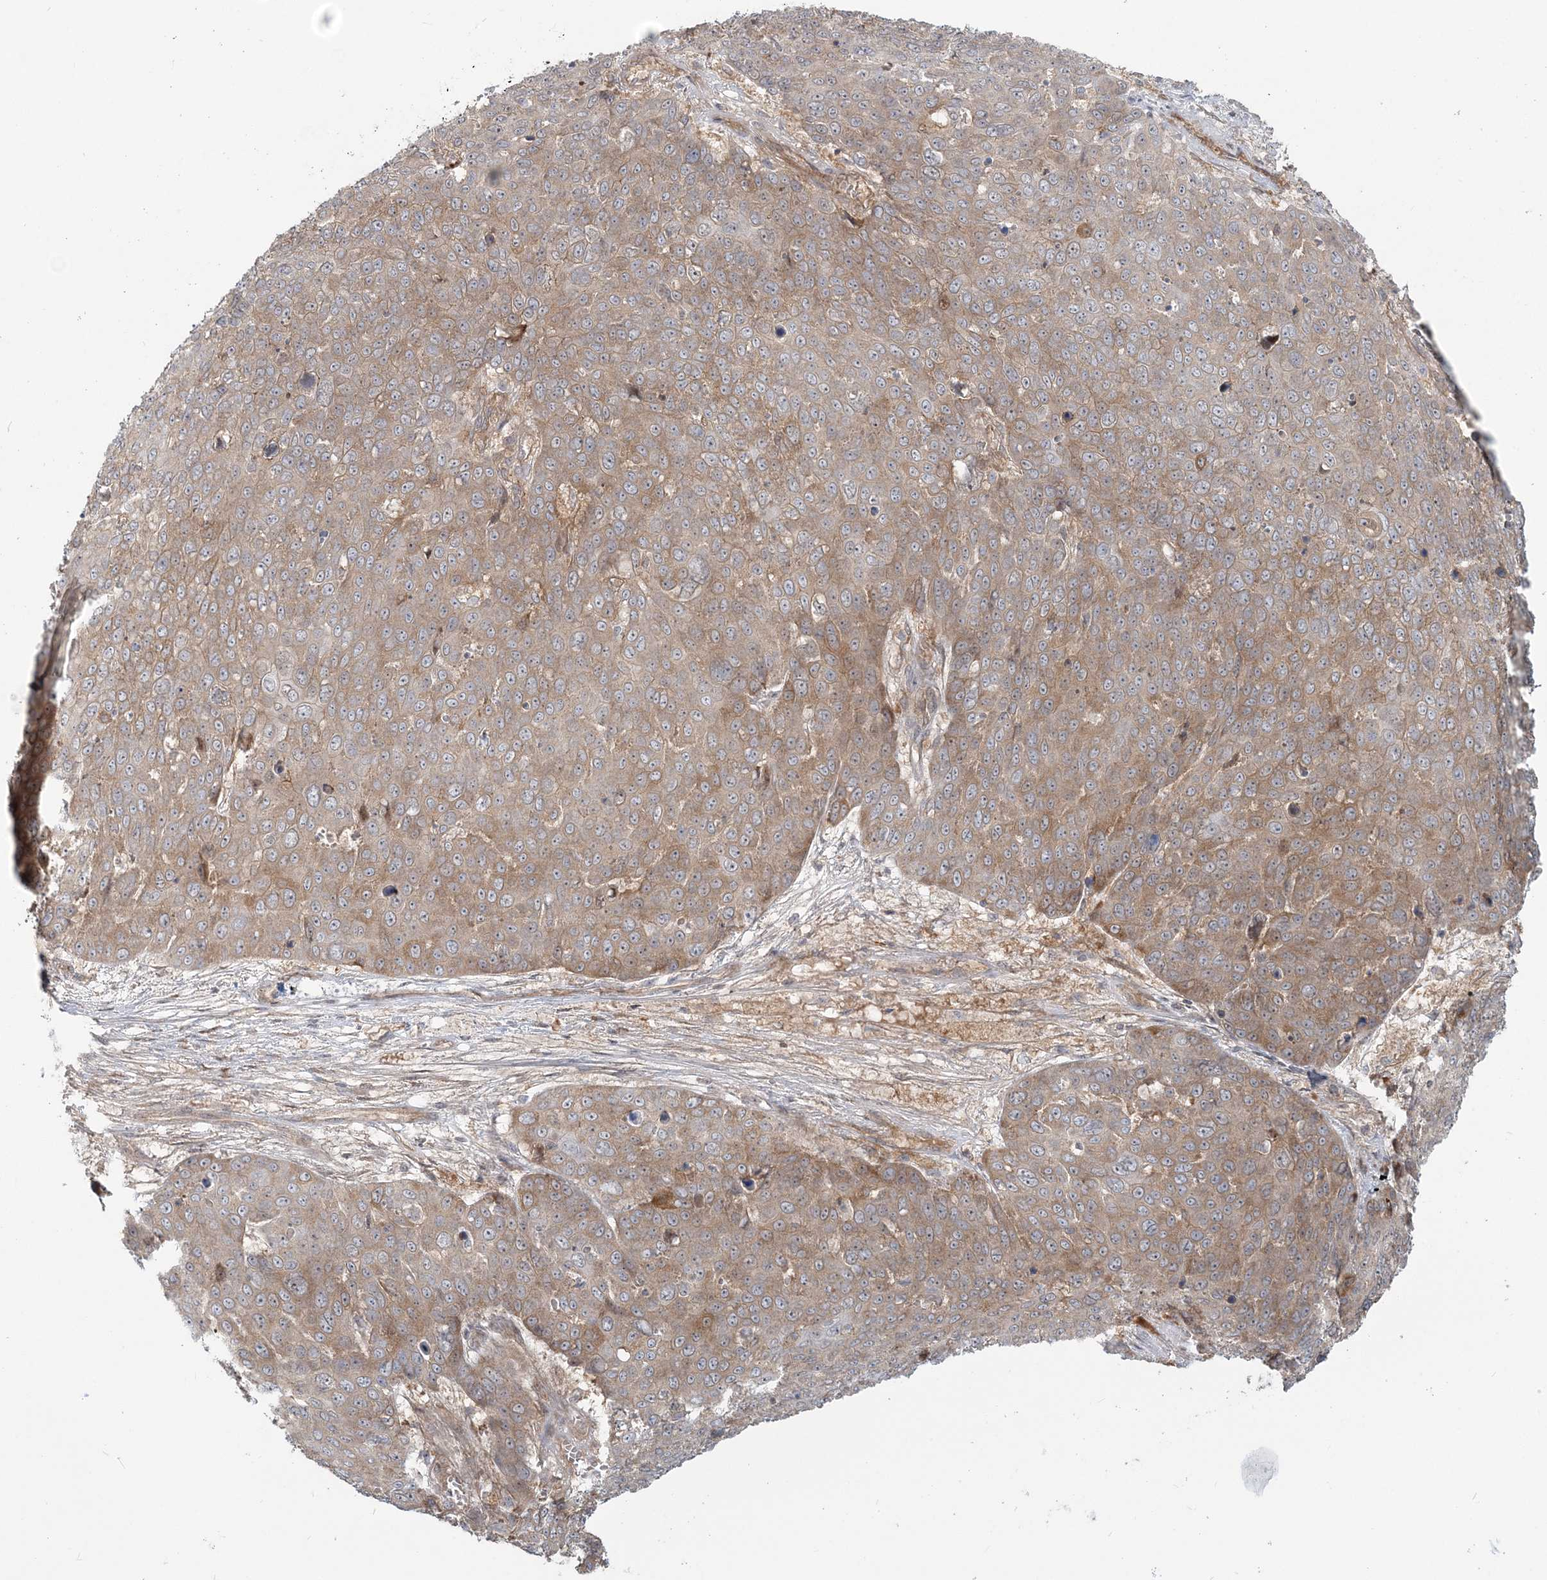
{"staining": {"intensity": "moderate", "quantity": ">75%", "location": "cytoplasmic/membranous"}, "tissue": "skin cancer", "cell_type": "Tumor cells", "image_type": "cancer", "snomed": [{"axis": "morphology", "description": "Squamous cell carcinoma, NOS"}, {"axis": "topography", "description": "Skin"}], "caption": "Protein expression analysis of human squamous cell carcinoma (skin) reveals moderate cytoplasmic/membranous positivity in approximately >75% of tumor cells.", "gene": "SH3PXD2A", "patient": {"sex": "male", "age": 71}}